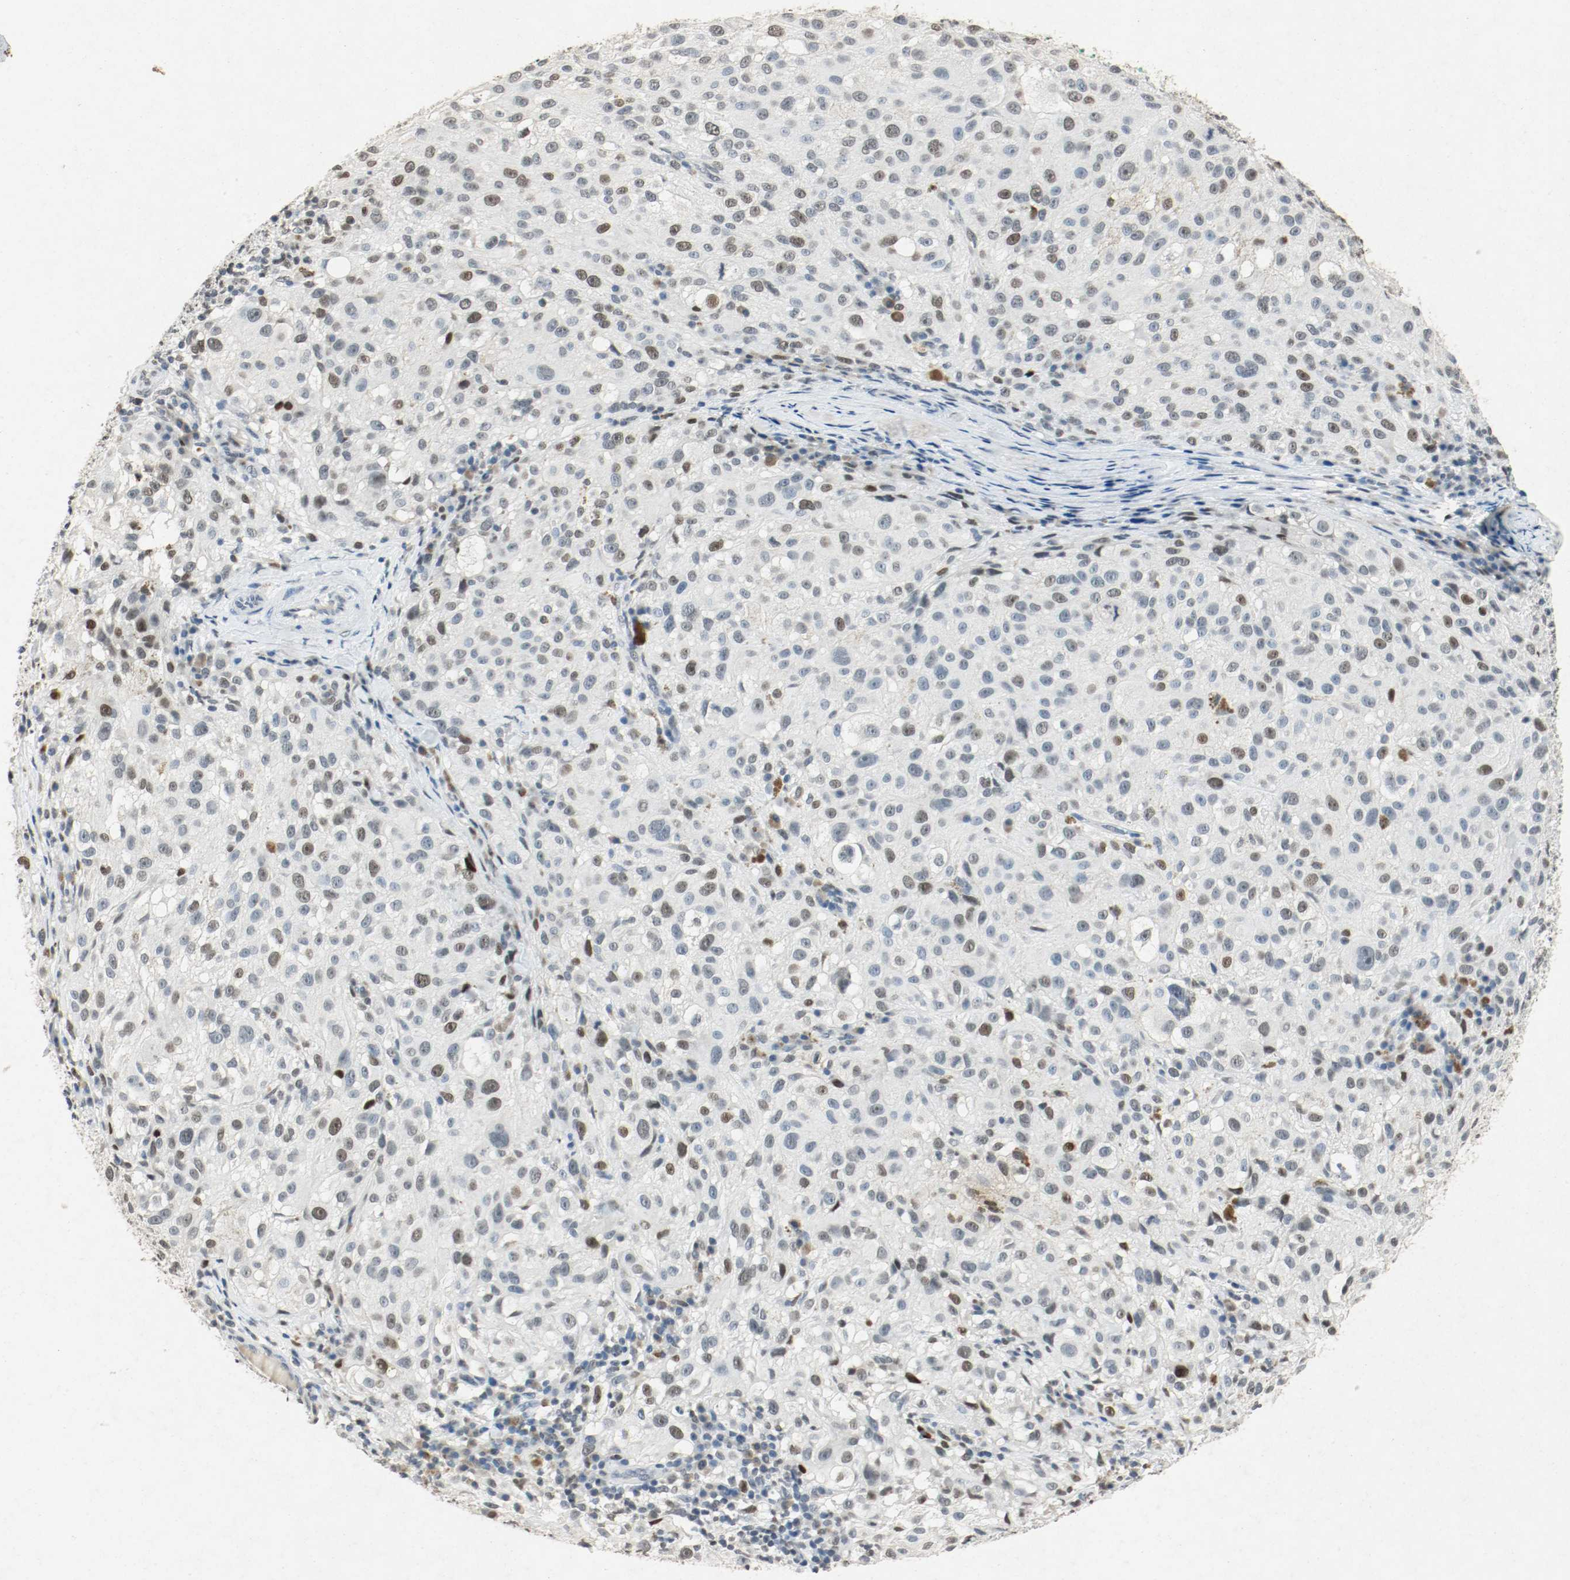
{"staining": {"intensity": "moderate", "quantity": "25%-75%", "location": "nuclear"}, "tissue": "melanoma", "cell_type": "Tumor cells", "image_type": "cancer", "snomed": [{"axis": "morphology", "description": "Necrosis, NOS"}, {"axis": "morphology", "description": "Malignant melanoma, NOS"}, {"axis": "topography", "description": "Skin"}], "caption": "Immunohistochemistry of human malignant melanoma demonstrates medium levels of moderate nuclear staining in approximately 25%-75% of tumor cells.", "gene": "DNMT1", "patient": {"sex": "female", "age": 87}}